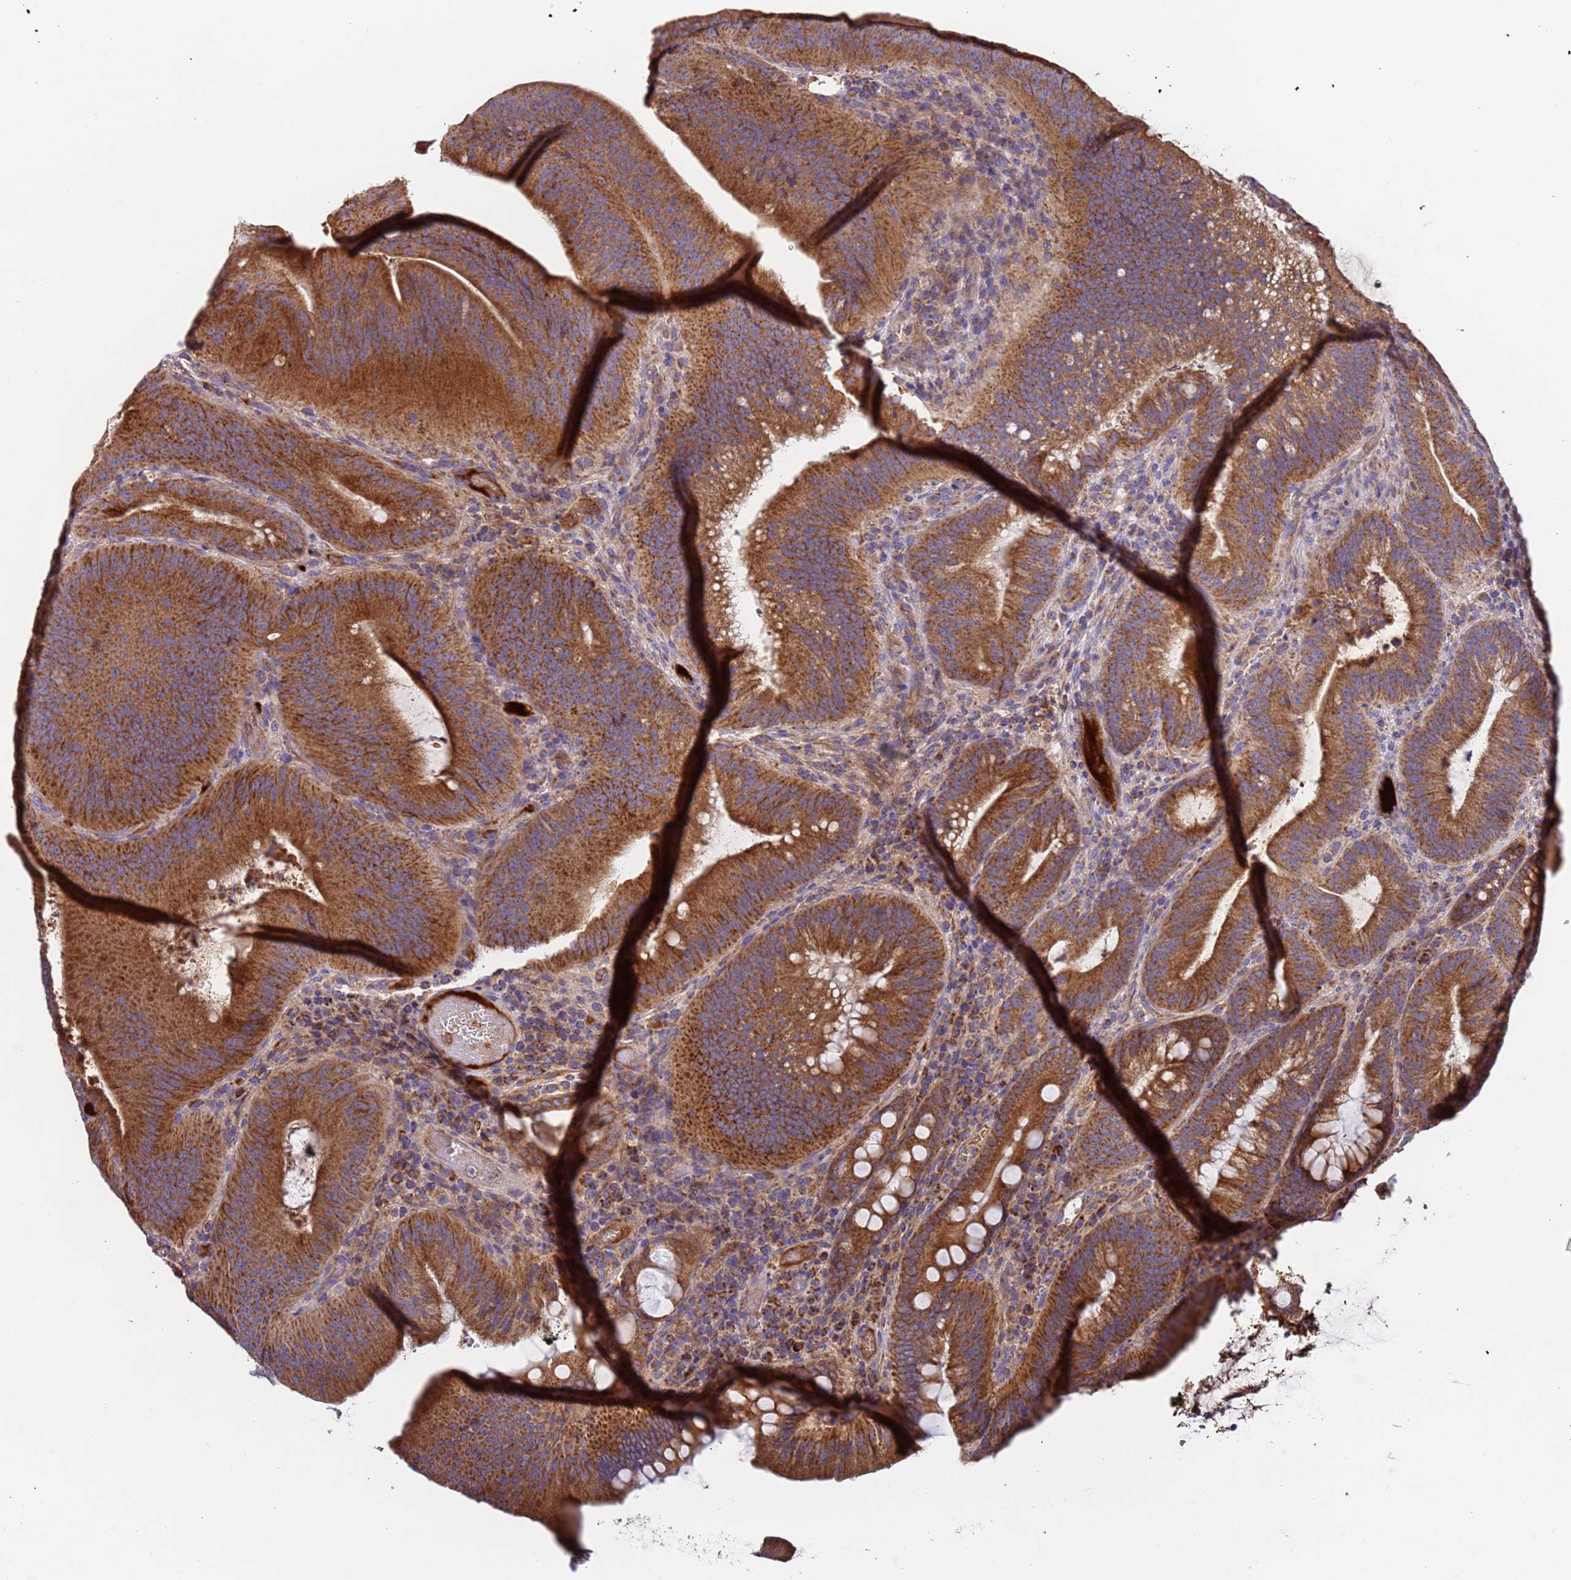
{"staining": {"intensity": "strong", "quantity": ">75%", "location": "cytoplasmic/membranous"}, "tissue": "colorectal cancer", "cell_type": "Tumor cells", "image_type": "cancer", "snomed": [{"axis": "morphology", "description": "Adenocarcinoma, NOS"}, {"axis": "topography", "description": "Colon"}], "caption": "Colorectal cancer tissue shows strong cytoplasmic/membranous positivity in approximately >75% of tumor cells The staining was performed using DAB to visualize the protein expression in brown, while the nuclei were stained in blue with hematoxylin (Magnification: 20x).", "gene": "TMEM126A", "patient": {"sex": "female", "age": 43}}